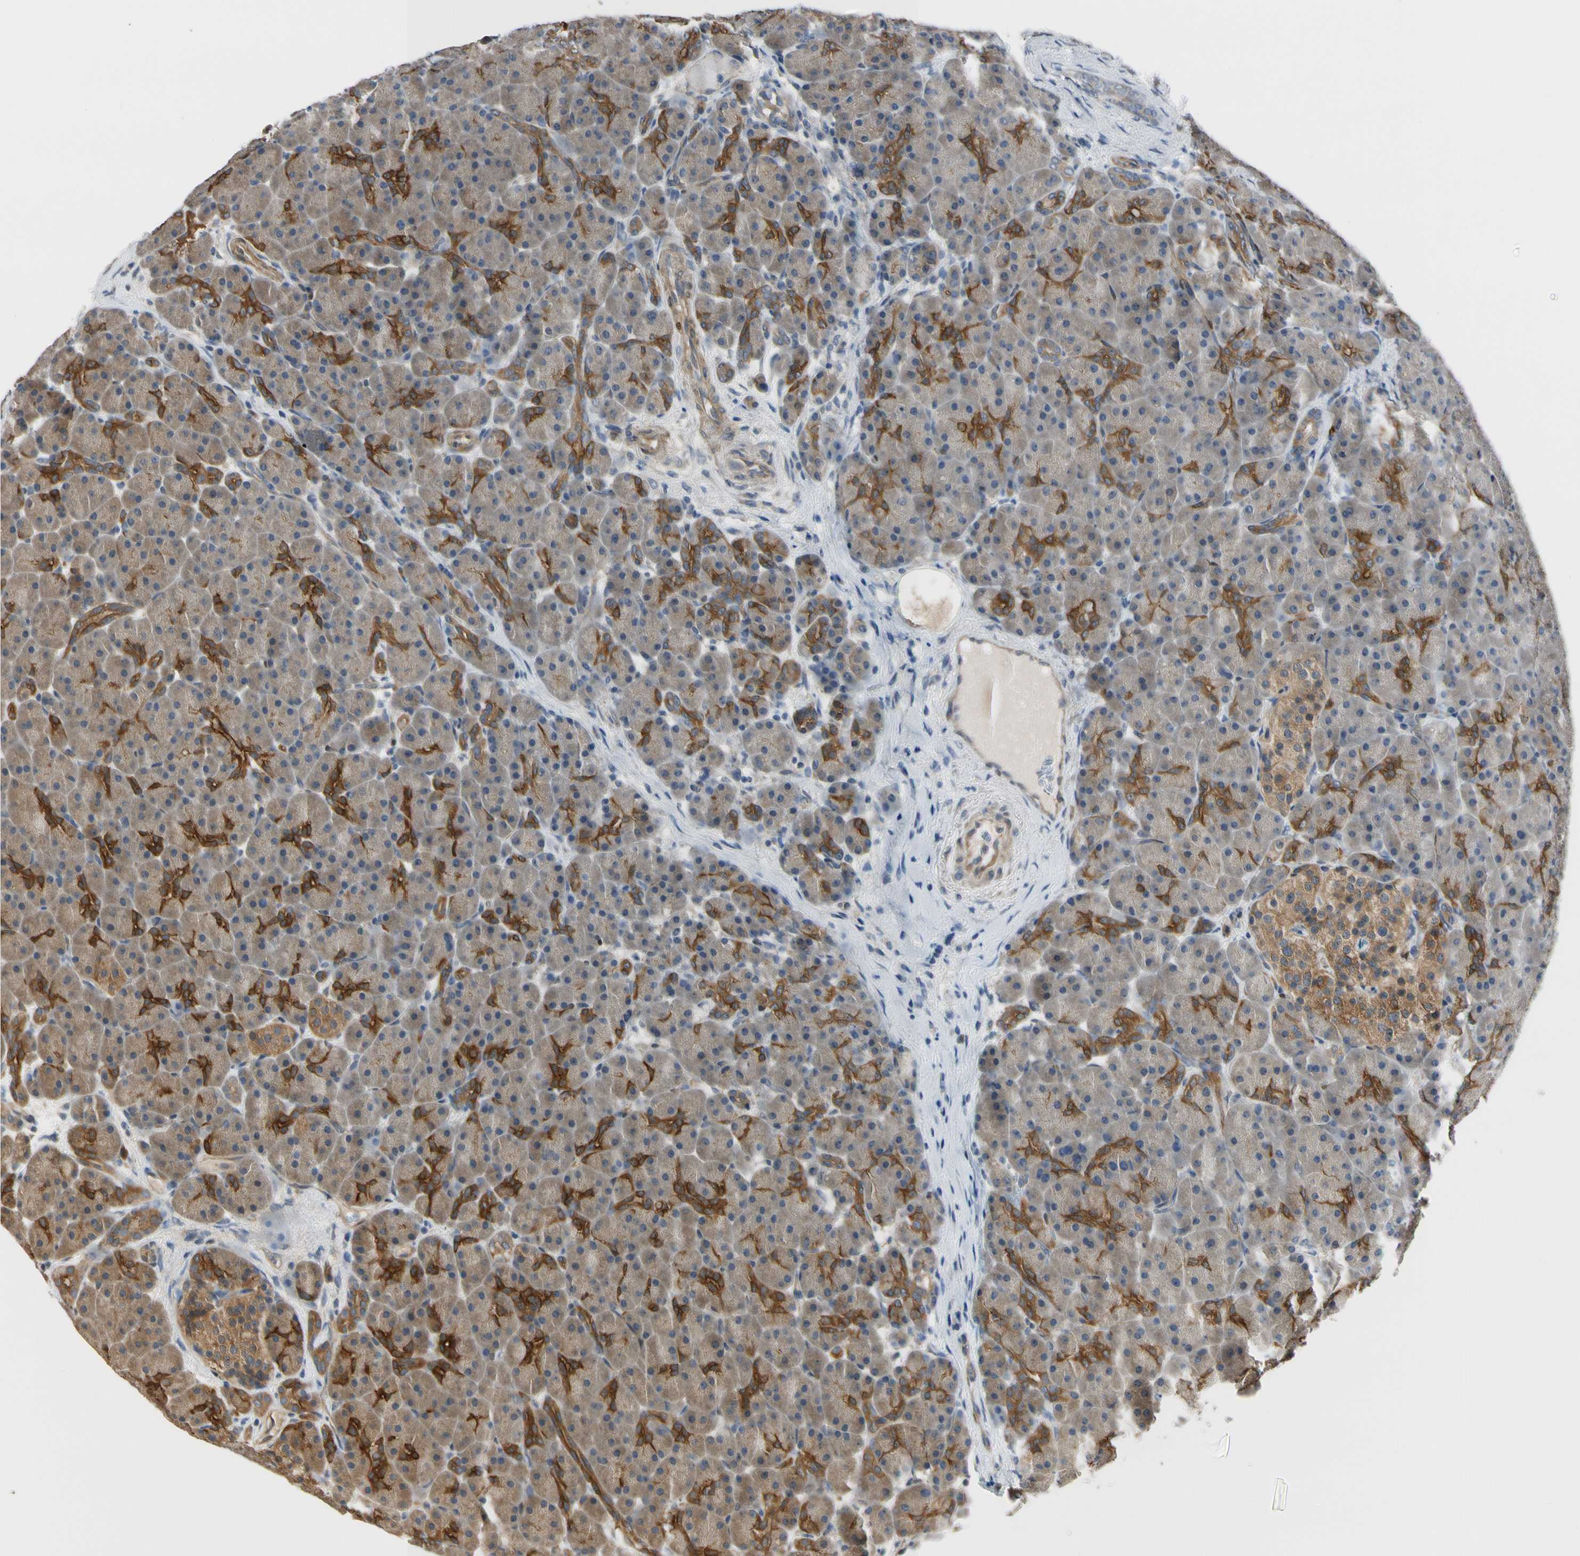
{"staining": {"intensity": "strong", "quantity": "<25%", "location": "cytoplasmic/membranous"}, "tissue": "pancreas", "cell_type": "Exocrine glandular cells", "image_type": "normal", "snomed": [{"axis": "morphology", "description": "Normal tissue, NOS"}, {"axis": "topography", "description": "Pancreas"}], "caption": "Brown immunohistochemical staining in normal human pancreas reveals strong cytoplasmic/membranous expression in about <25% of exocrine glandular cells.", "gene": "RASGRF1", "patient": {"sex": "male", "age": 66}}